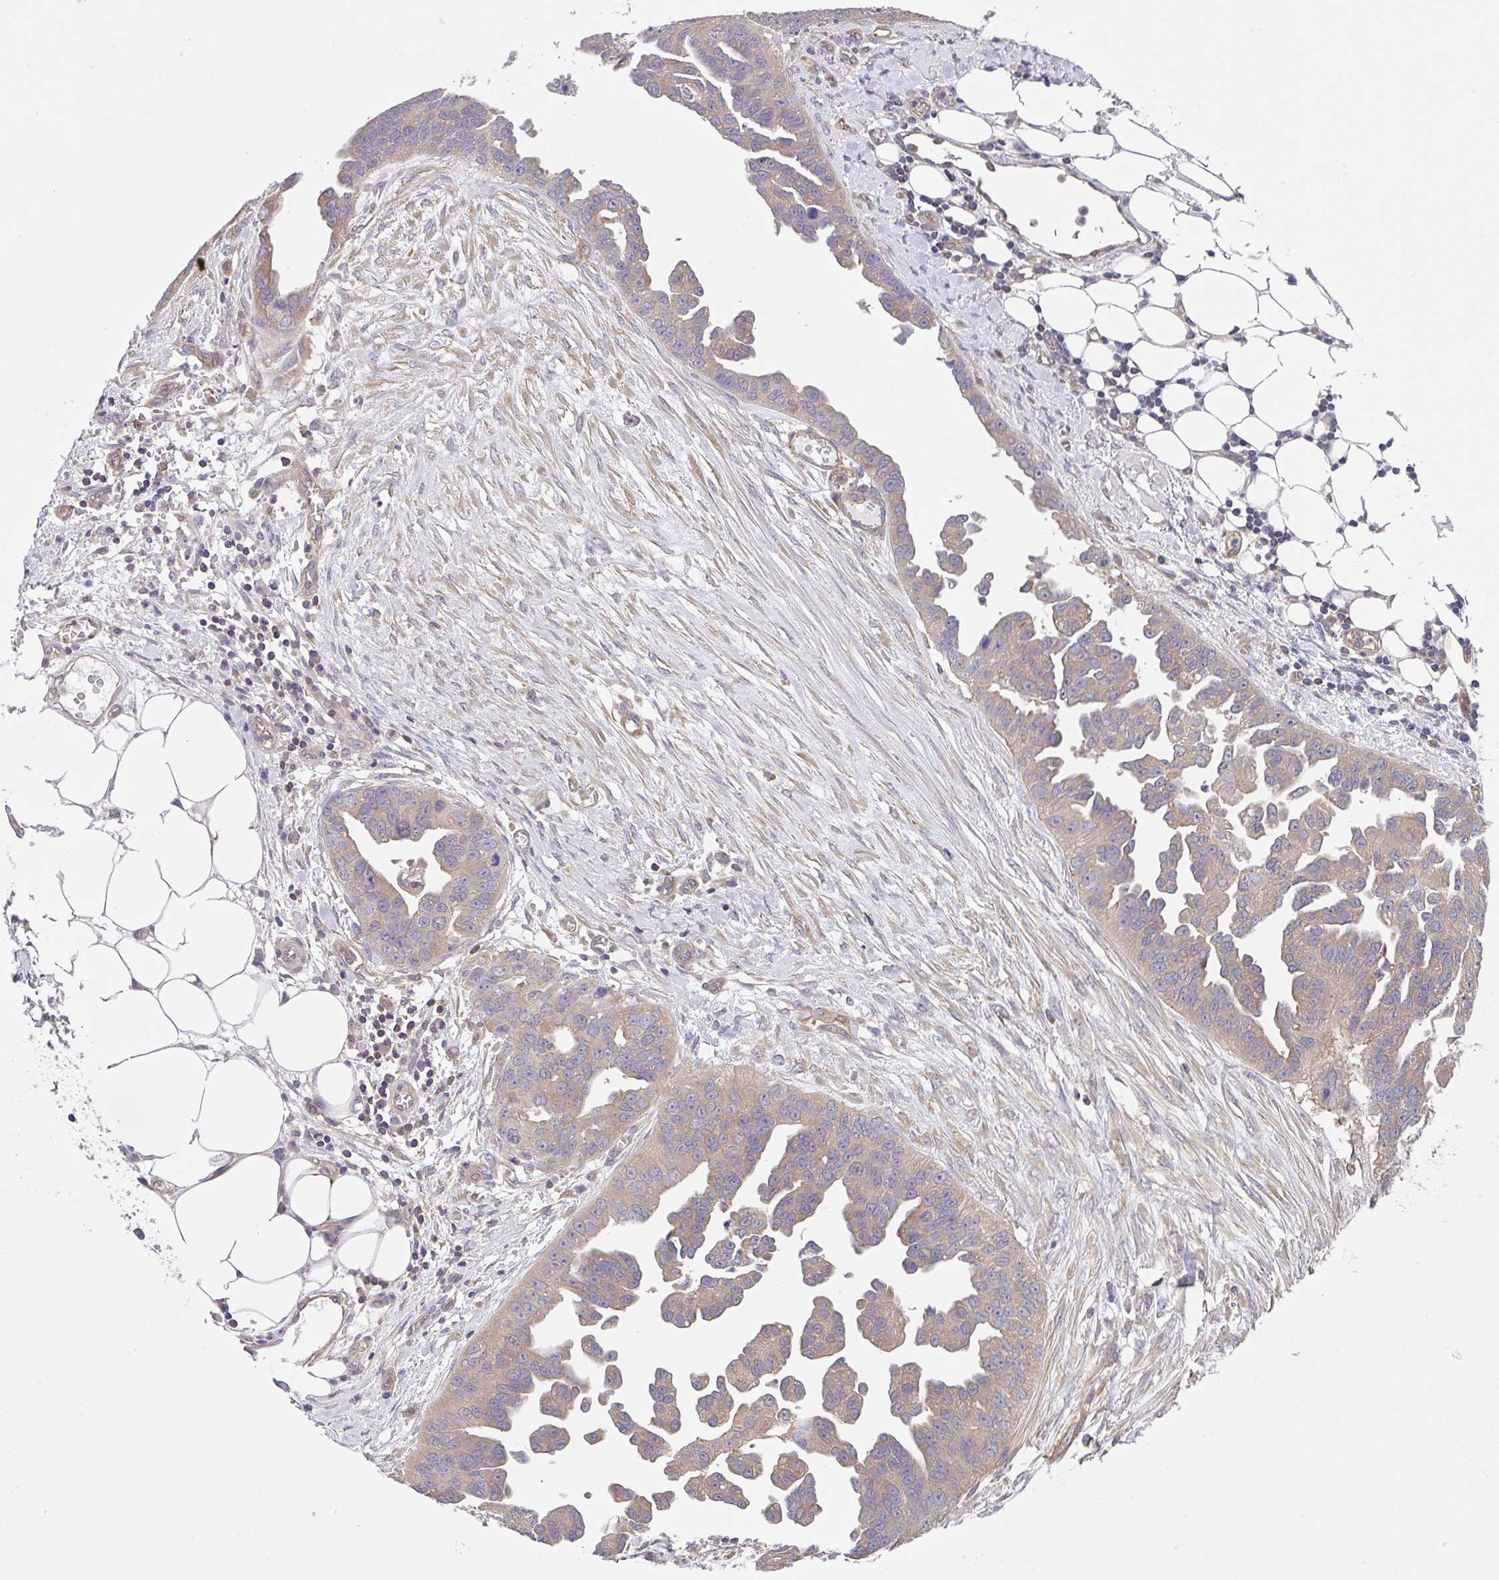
{"staining": {"intensity": "weak", "quantity": ">75%", "location": "cytoplasmic/membranous"}, "tissue": "ovarian cancer", "cell_type": "Tumor cells", "image_type": "cancer", "snomed": [{"axis": "morphology", "description": "Cystadenocarcinoma, serous, NOS"}, {"axis": "topography", "description": "Ovary"}], "caption": "Protein expression by immunohistochemistry (IHC) reveals weak cytoplasmic/membranous staining in about >75% of tumor cells in ovarian cancer.", "gene": "TMEM229A", "patient": {"sex": "female", "age": 75}}